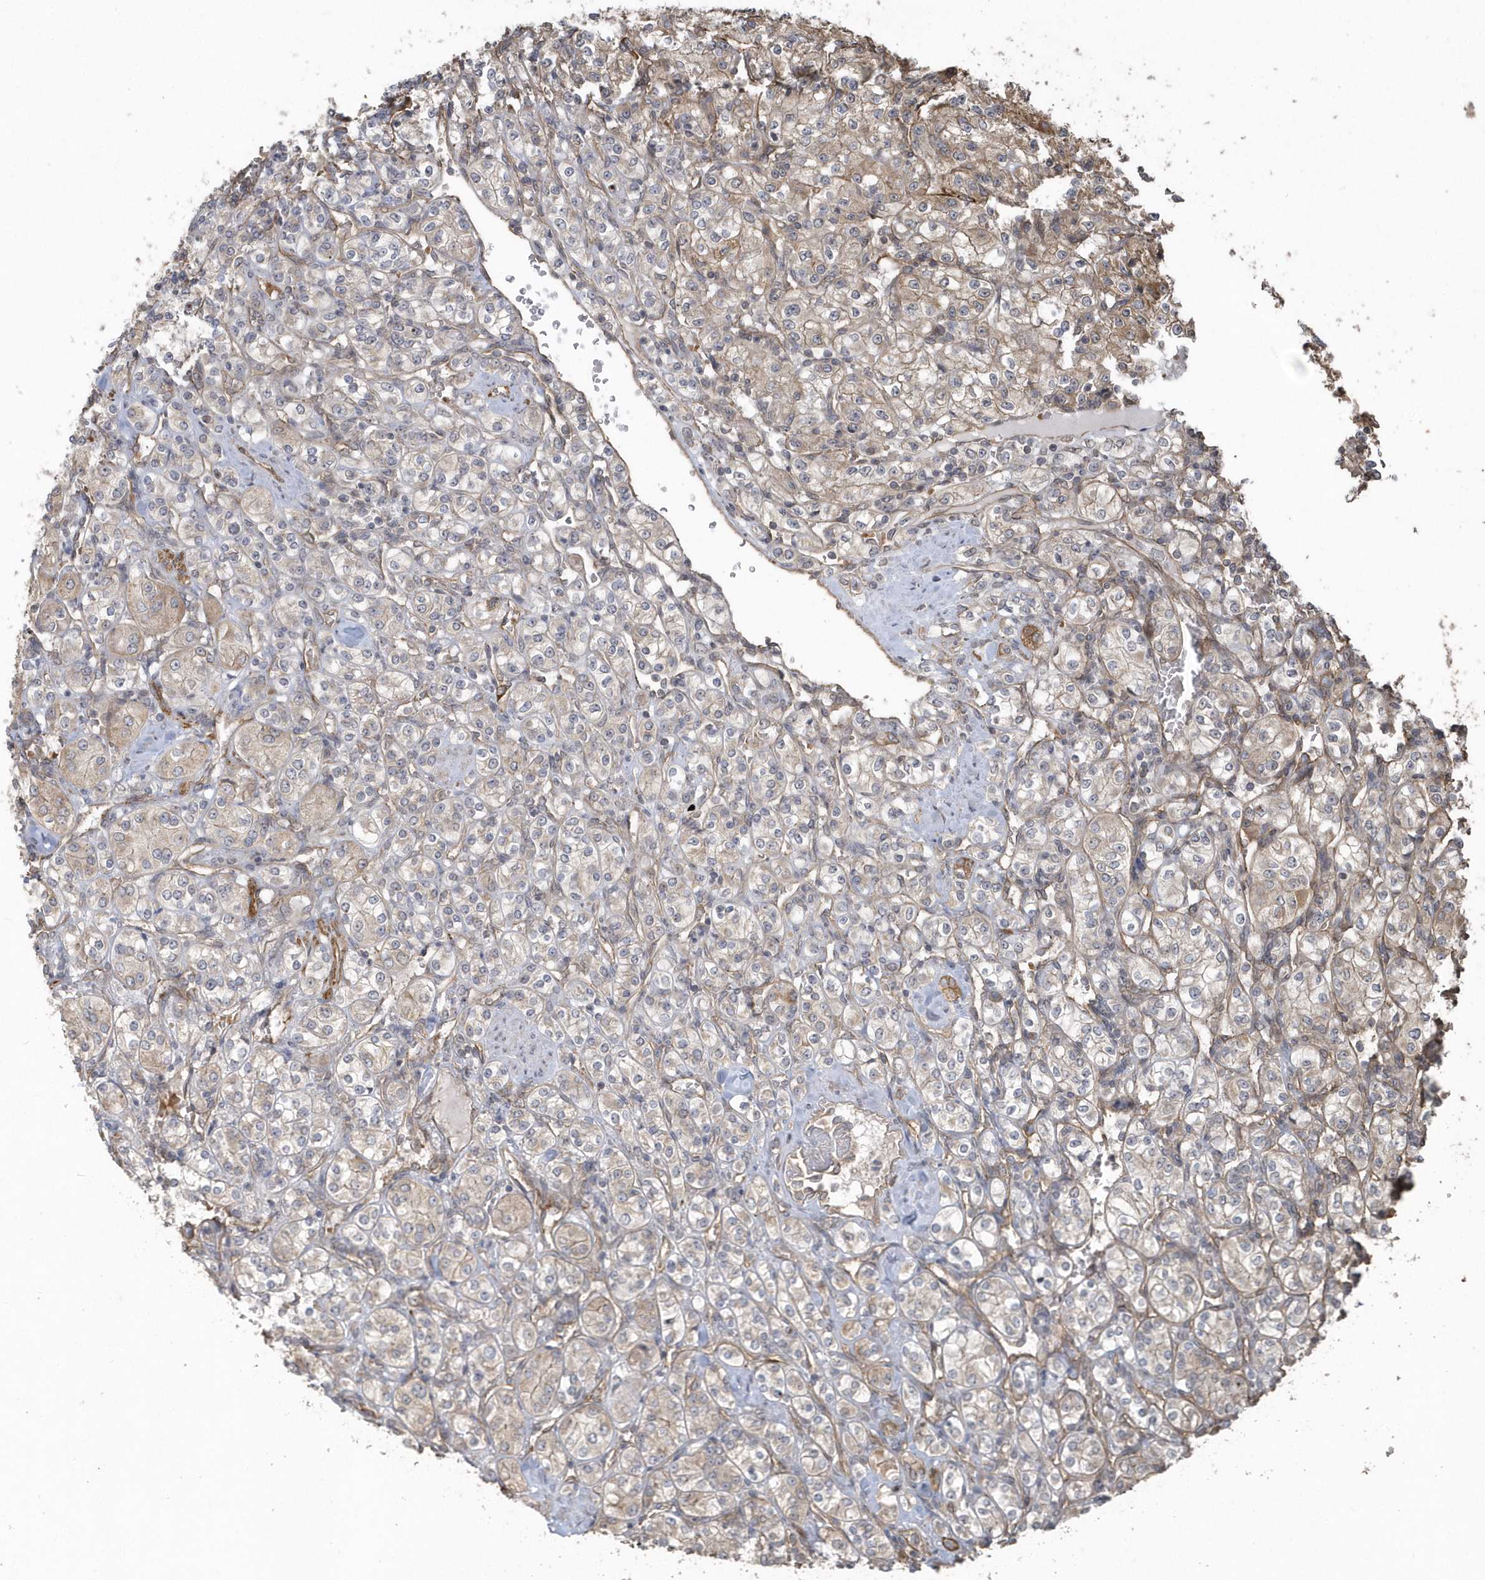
{"staining": {"intensity": "weak", "quantity": ">75%", "location": "cytoplasmic/membranous"}, "tissue": "renal cancer", "cell_type": "Tumor cells", "image_type": "cancer", "snomed": [{"axis": "morphology", "description": "Adenocarcinoma, NOS"}, {"axis": "topography", "description": "Kidney"}], "caption": "About >75% of tumor cells in human renal cancer (adenocarcinoma) demonstrate weak cytoplasmic/membranous protein expression as visualized by brown immunohistochemical staining.", "gene": "HERPUD1", "patient": {"sex": "male", "age": 77}}